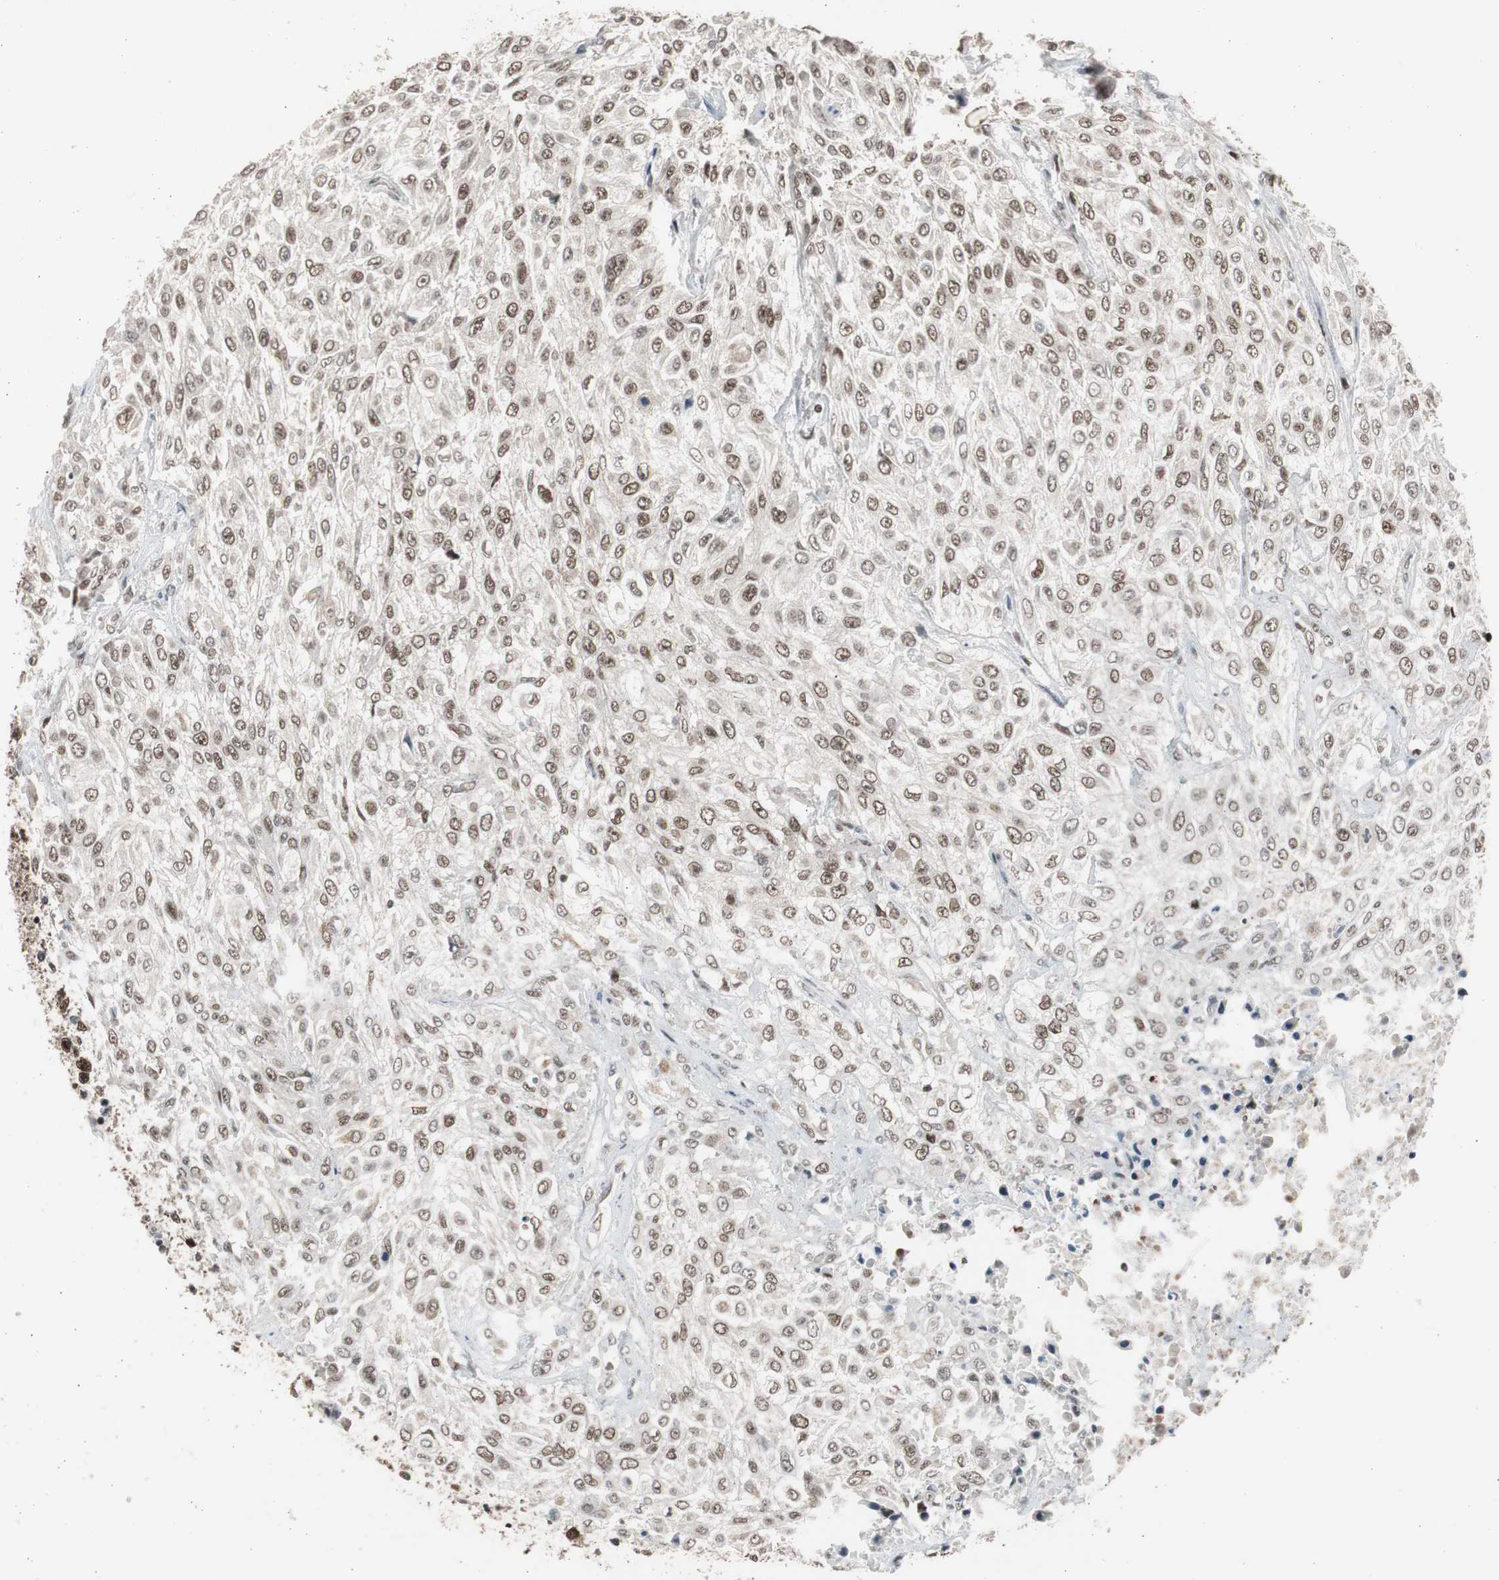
{"staining": {"intensity": "moderate", "quantity": ">75%", "location": "nuclear"}, "tissue": "urothelial cancer", "cell_type": "Tumor cells", "image_type": "cancer", "snomed": [{"axis": "morphology", "description": "Urothelial carcinoma, High grade"}, {"axis": "topography", "description": "Urinary bladder"}], "caption": "Immunohistochemistry (IHC) histopathology image of human urothelial cancer stained for a protein (brown), which exhibits medium levels of moderate nuclear staining in approximately >75% of tumor cells.", "gene": "RPA1", "patient": {"sex": "male", "age": 57}}